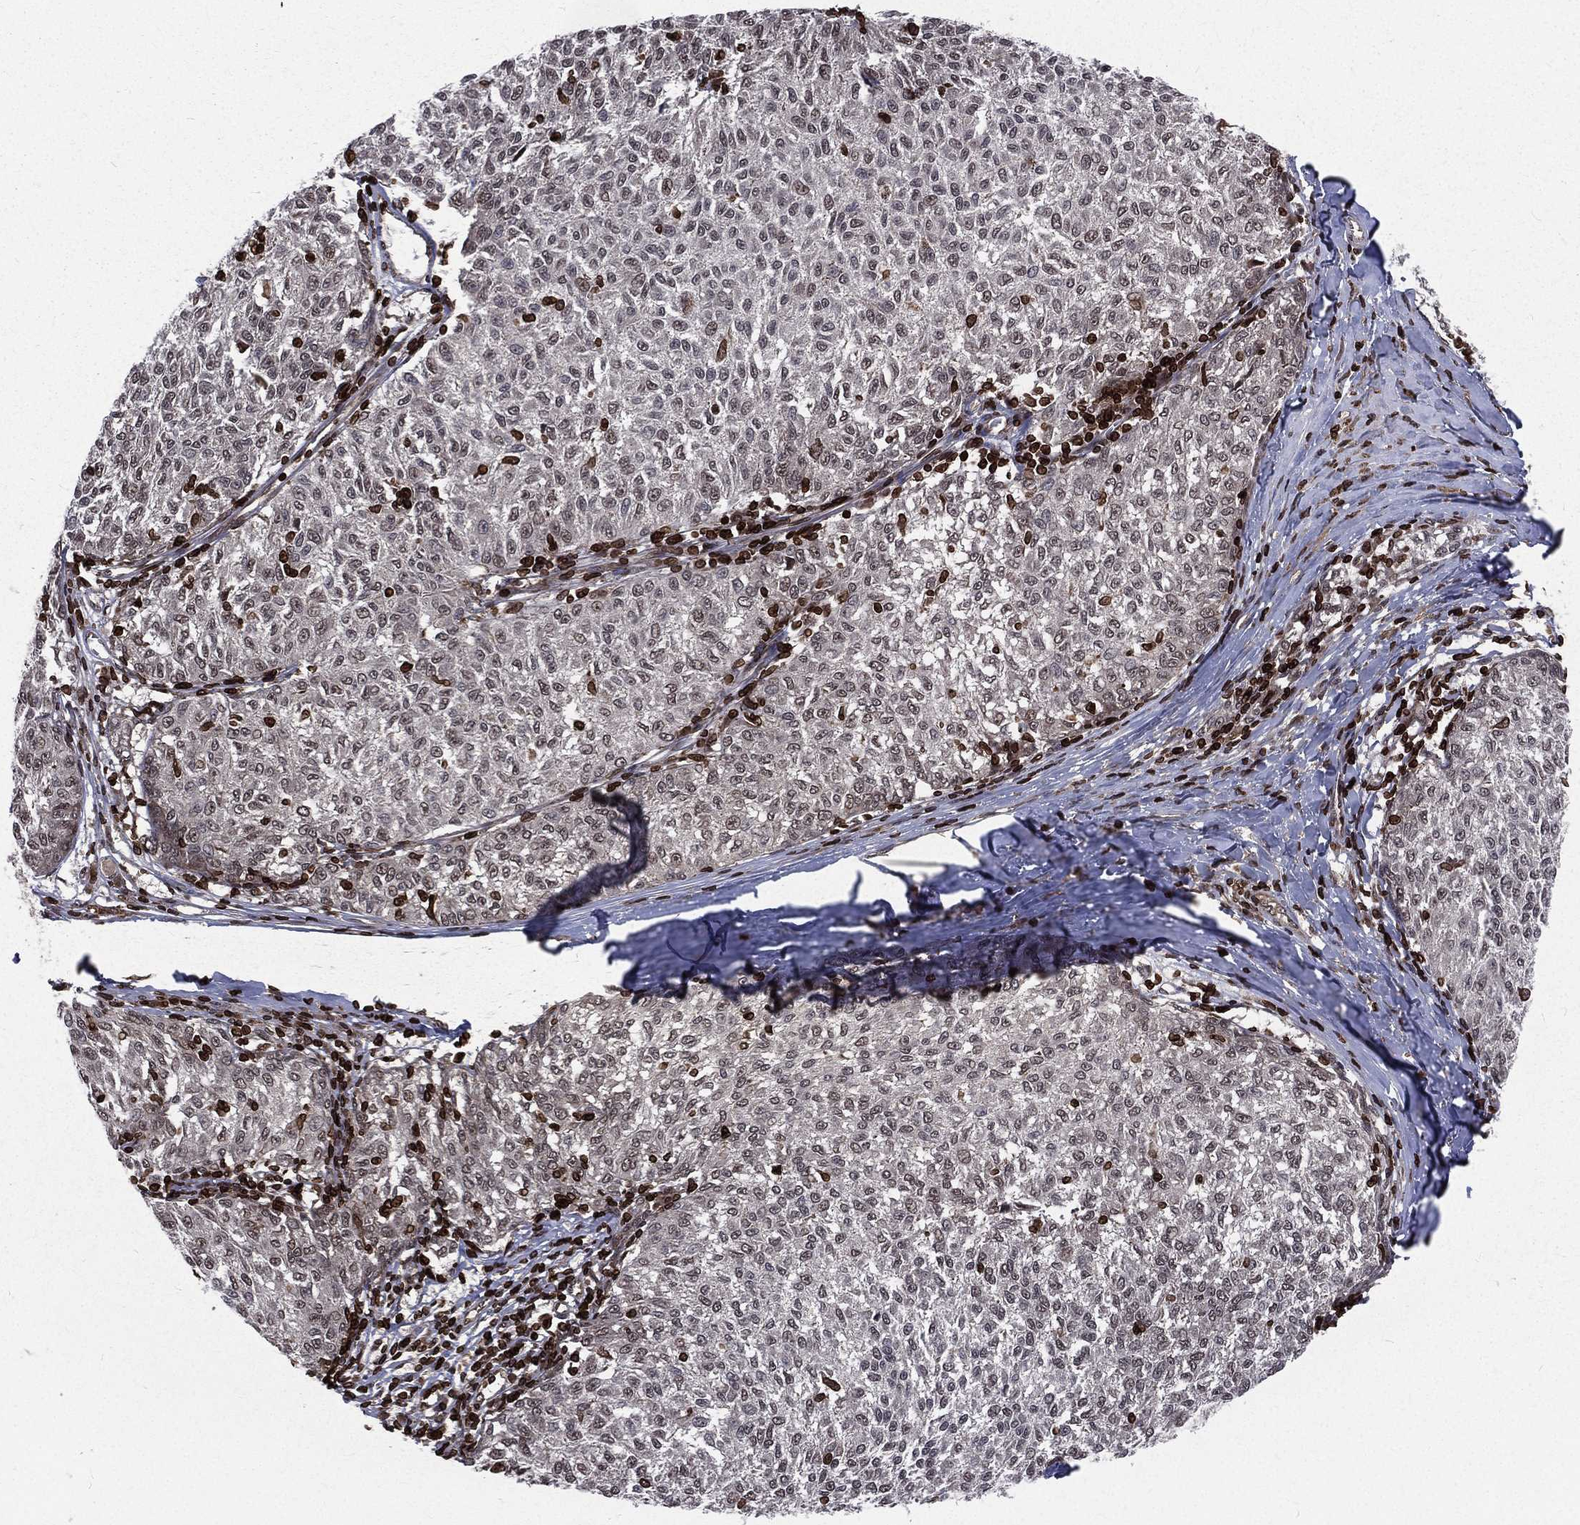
{"staining": {"intensity": "negative", "quantity": "none", "location": "none"}, "tissue": "melanoma", "cell_type": "Tumor cells", "image_type": "cancer", "snomed": [{"axis": "morphology", "description": "Malignant melanoma, NOS"}, {"axis": "topography", "description": "Skin"}], "caption": "The immunohistochemistry photomicrograph has no significant positivity in tumor cells of melanoma tissue. The staining was performed using DAB to visualize the protein expression in brown, while the nuclei were stained in blue with hematoxylin (Magnification: 20x).", "gene": "LBR", "patient": {"sex": "female", "age": 72}}